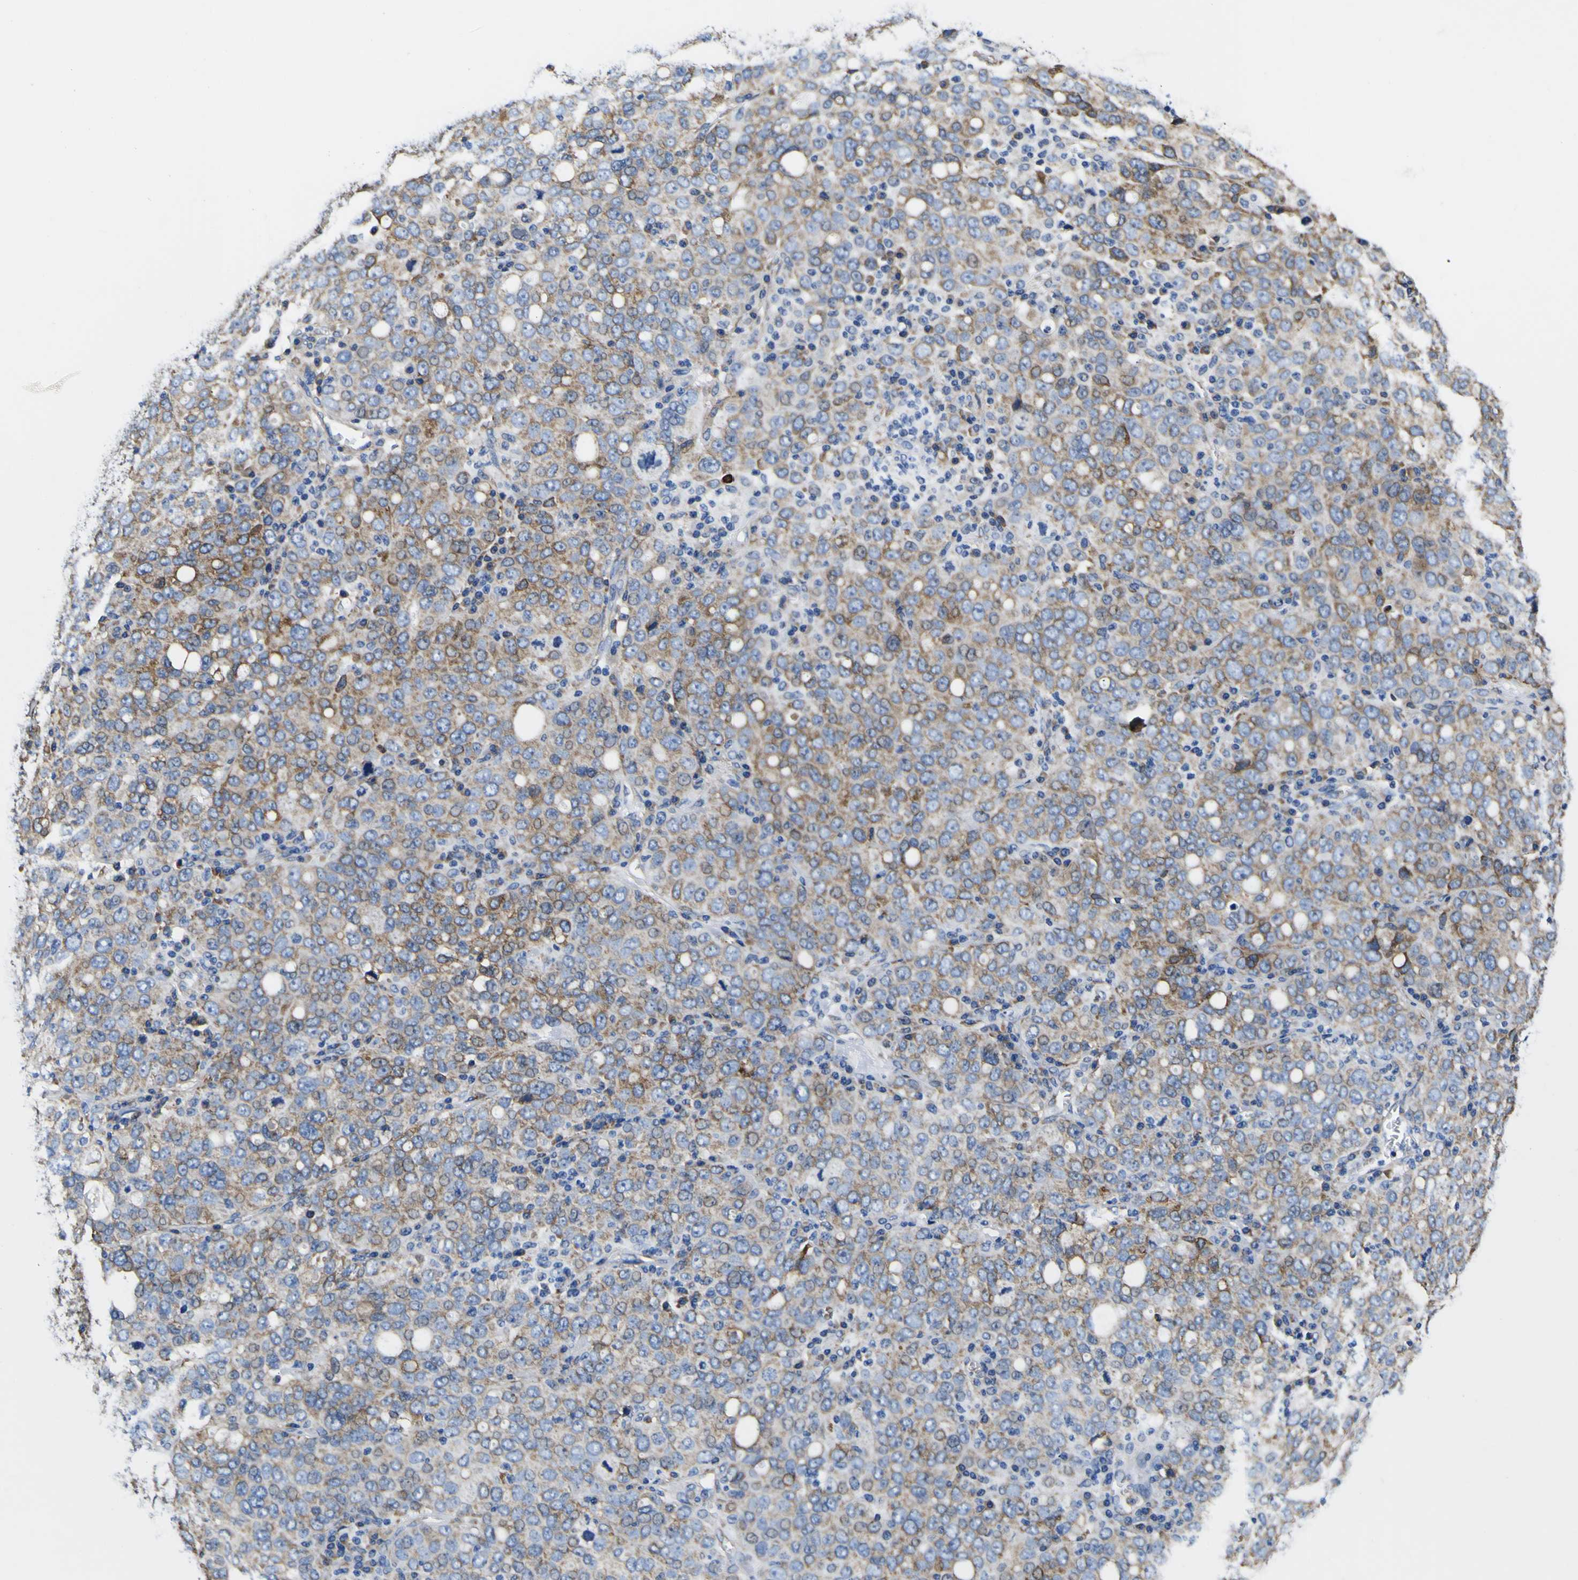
{"staining": {"intensity": "weak", "quantity": "25%-75%", "location": "cytoplasmic/membranous"}, "tissue": "ovarian cancer", "cell_type": "Tumor cells", "image_type": "cancer", "snomed": [{"axis": "morphology", "description": "Carcinoma, endometroid"}, {"axis": "topography", "description": "Ovary"}], "caption": "Weak cytoplasmic/membranous expression for a protein is seen in approximately 25%-75% of tumor cells of ovarian endometroid carcinoma using immunohistochemistry (IHC).", "gene": "SCD", "patient": {"sex": "female", "age": 62}}